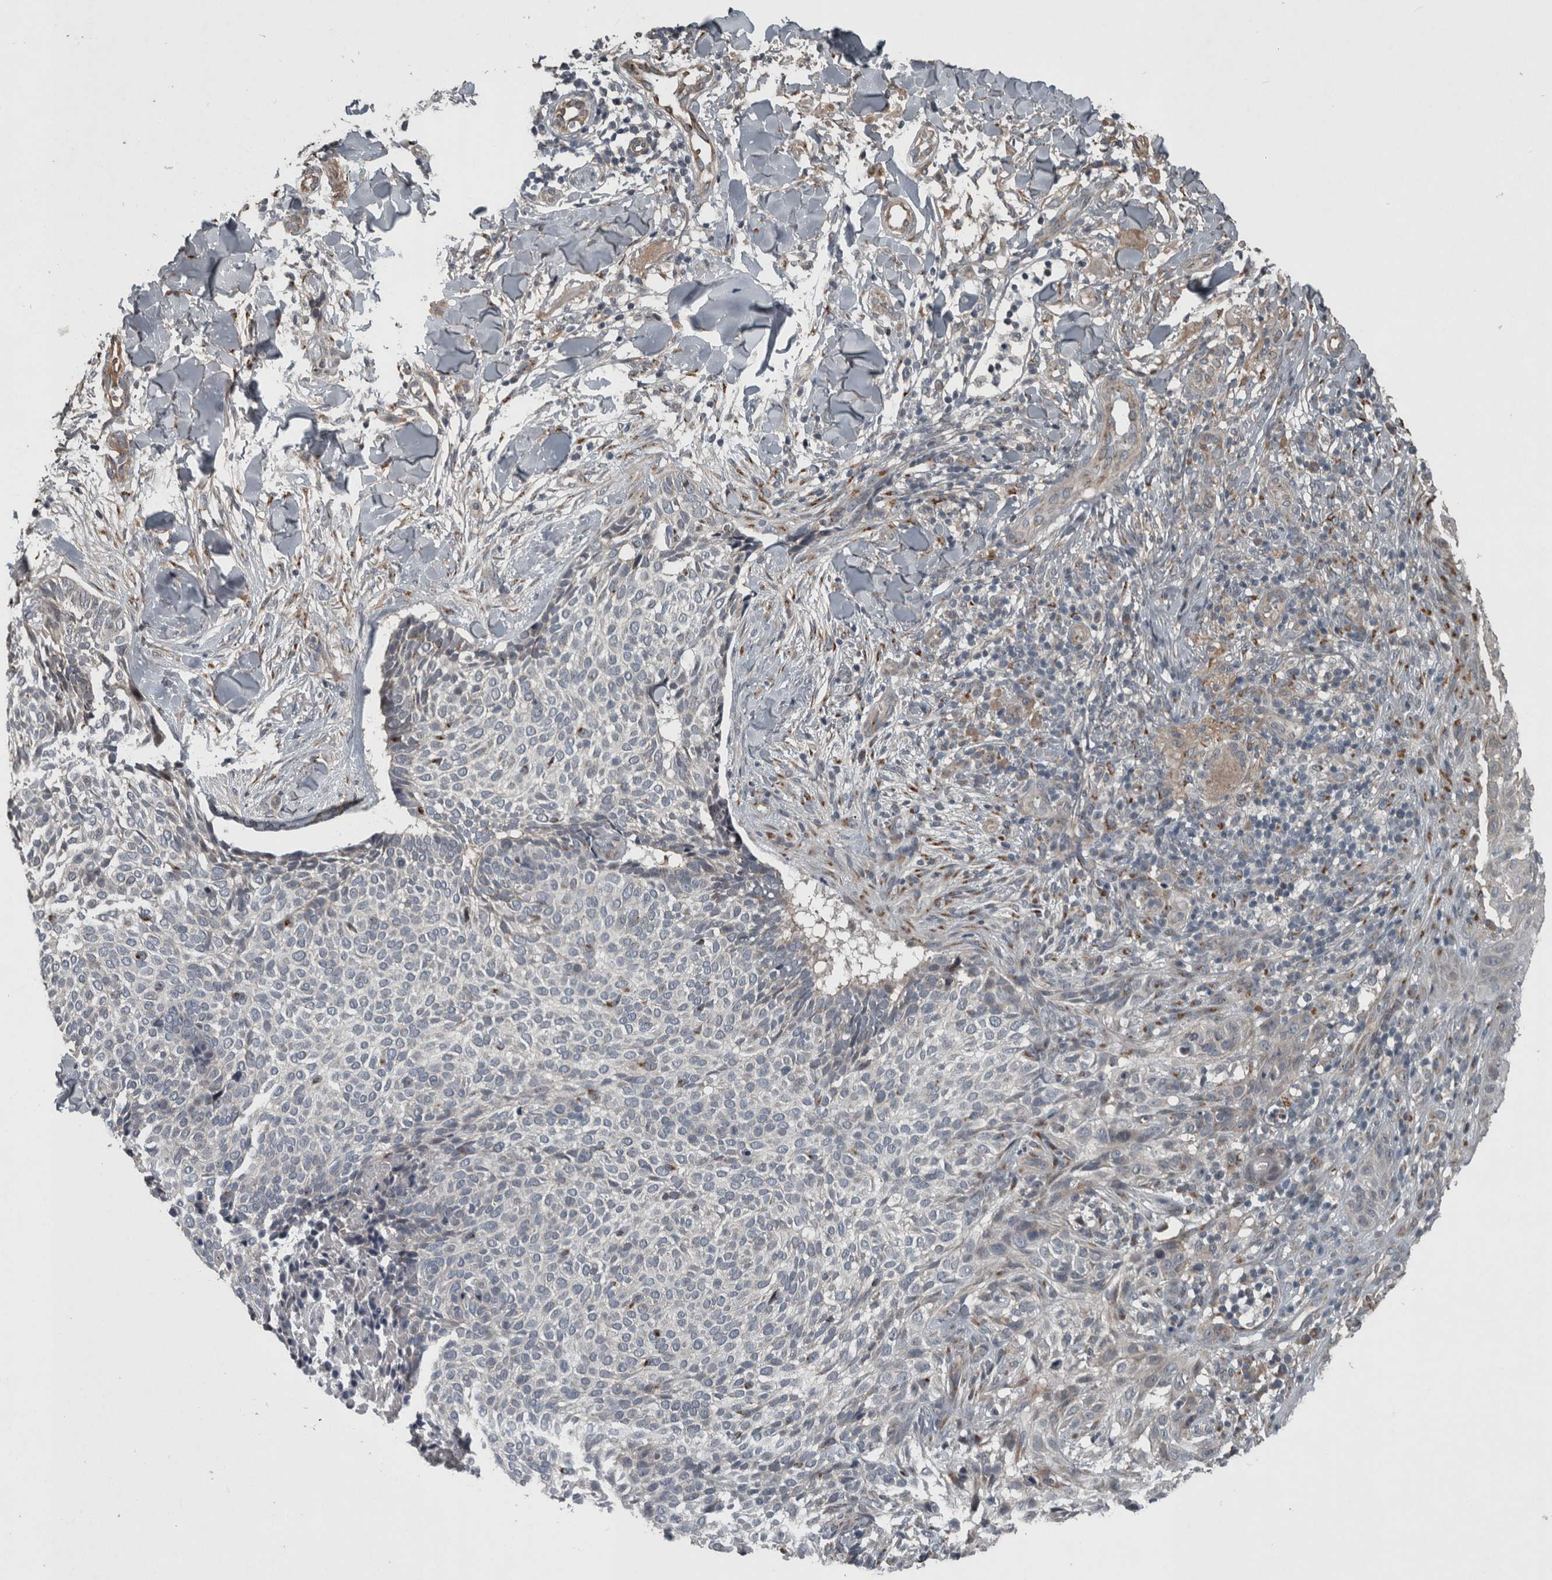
{"staining": {"intensity": "negative", "quantity": "none", "location": "none"}, "tissue": "skin cancer", "cell_type": "Tumor cells", "image_type": "cancer", "snomed": [{"axis": "morphology", "description": "Normal tissue, NOS"}, {"axis": "morphology", "description": "Basal cell carcinoma"}, {"axis": "topography", "description": "Skin"}], "caption": "Image shows no protein positivity in tumor cells of skin cancer tissue. Brightfield microscopy of immunohistochemistry (IHC) stained with DAB (3,3'-diaminobenzidine) (brown) and hematoxylin (blue), captured at high magnification.", "gene": "ZNF345", "patient": {"sex": "male", "age": 67}}